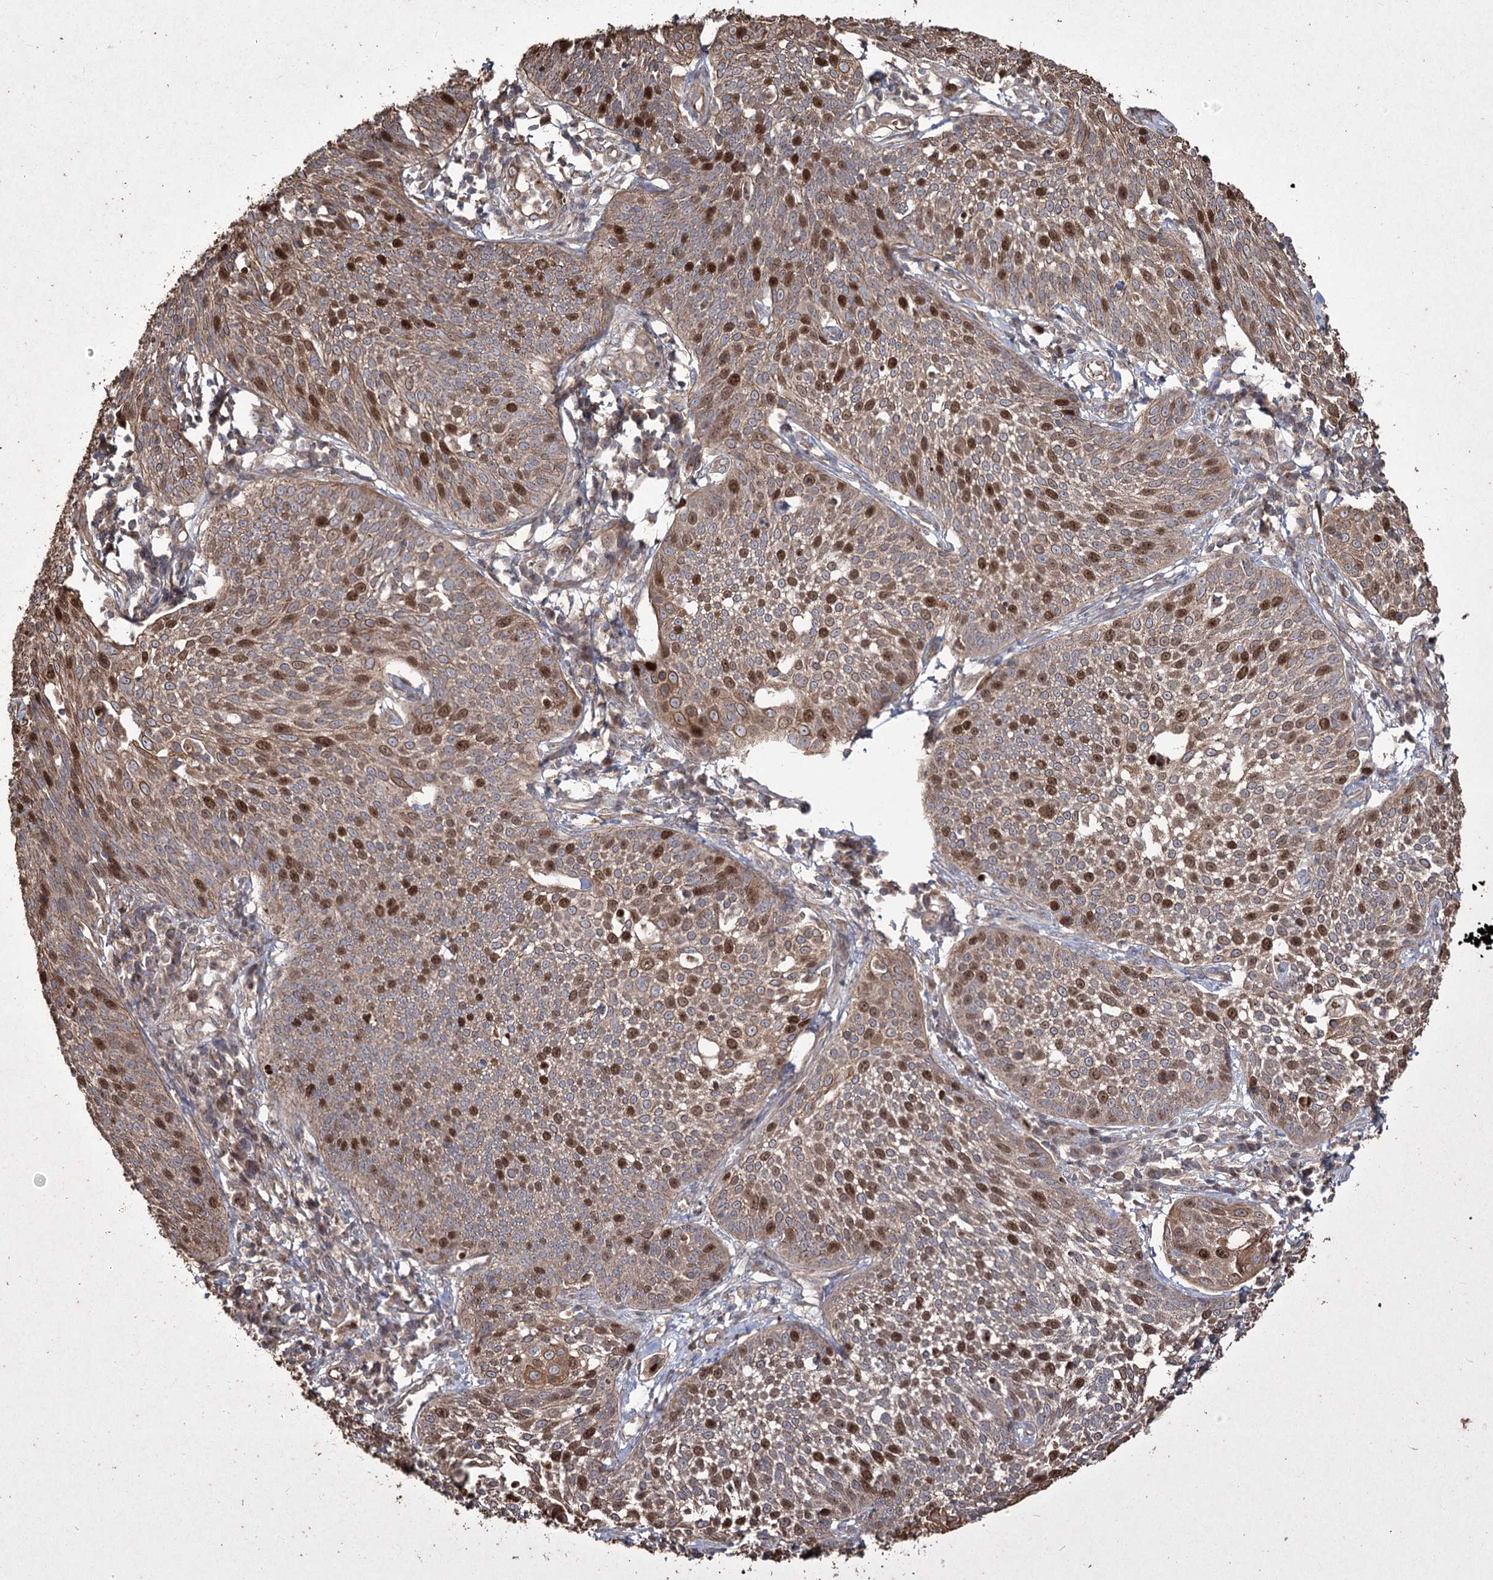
{"staining": {"intensity": "moderate", "quantity": "25%-75%", "location": "nuclear"}, "tissue": "cervical cancer", "cell_type": "Tumor cells", "image_type": "cancer", "snomed": [{"axis": "morphology", "description": "Squamous cell carcinoma, NOS"}, {"axis": "topography", "description": "Cervix"}], "caption": "Cervical cancer stained with a brown dye displays moderate nuclear positive staining in about 25%-75% of tumor cells.", "gene": "PRC1", "patient": {"sex": "female", "age": 34}}